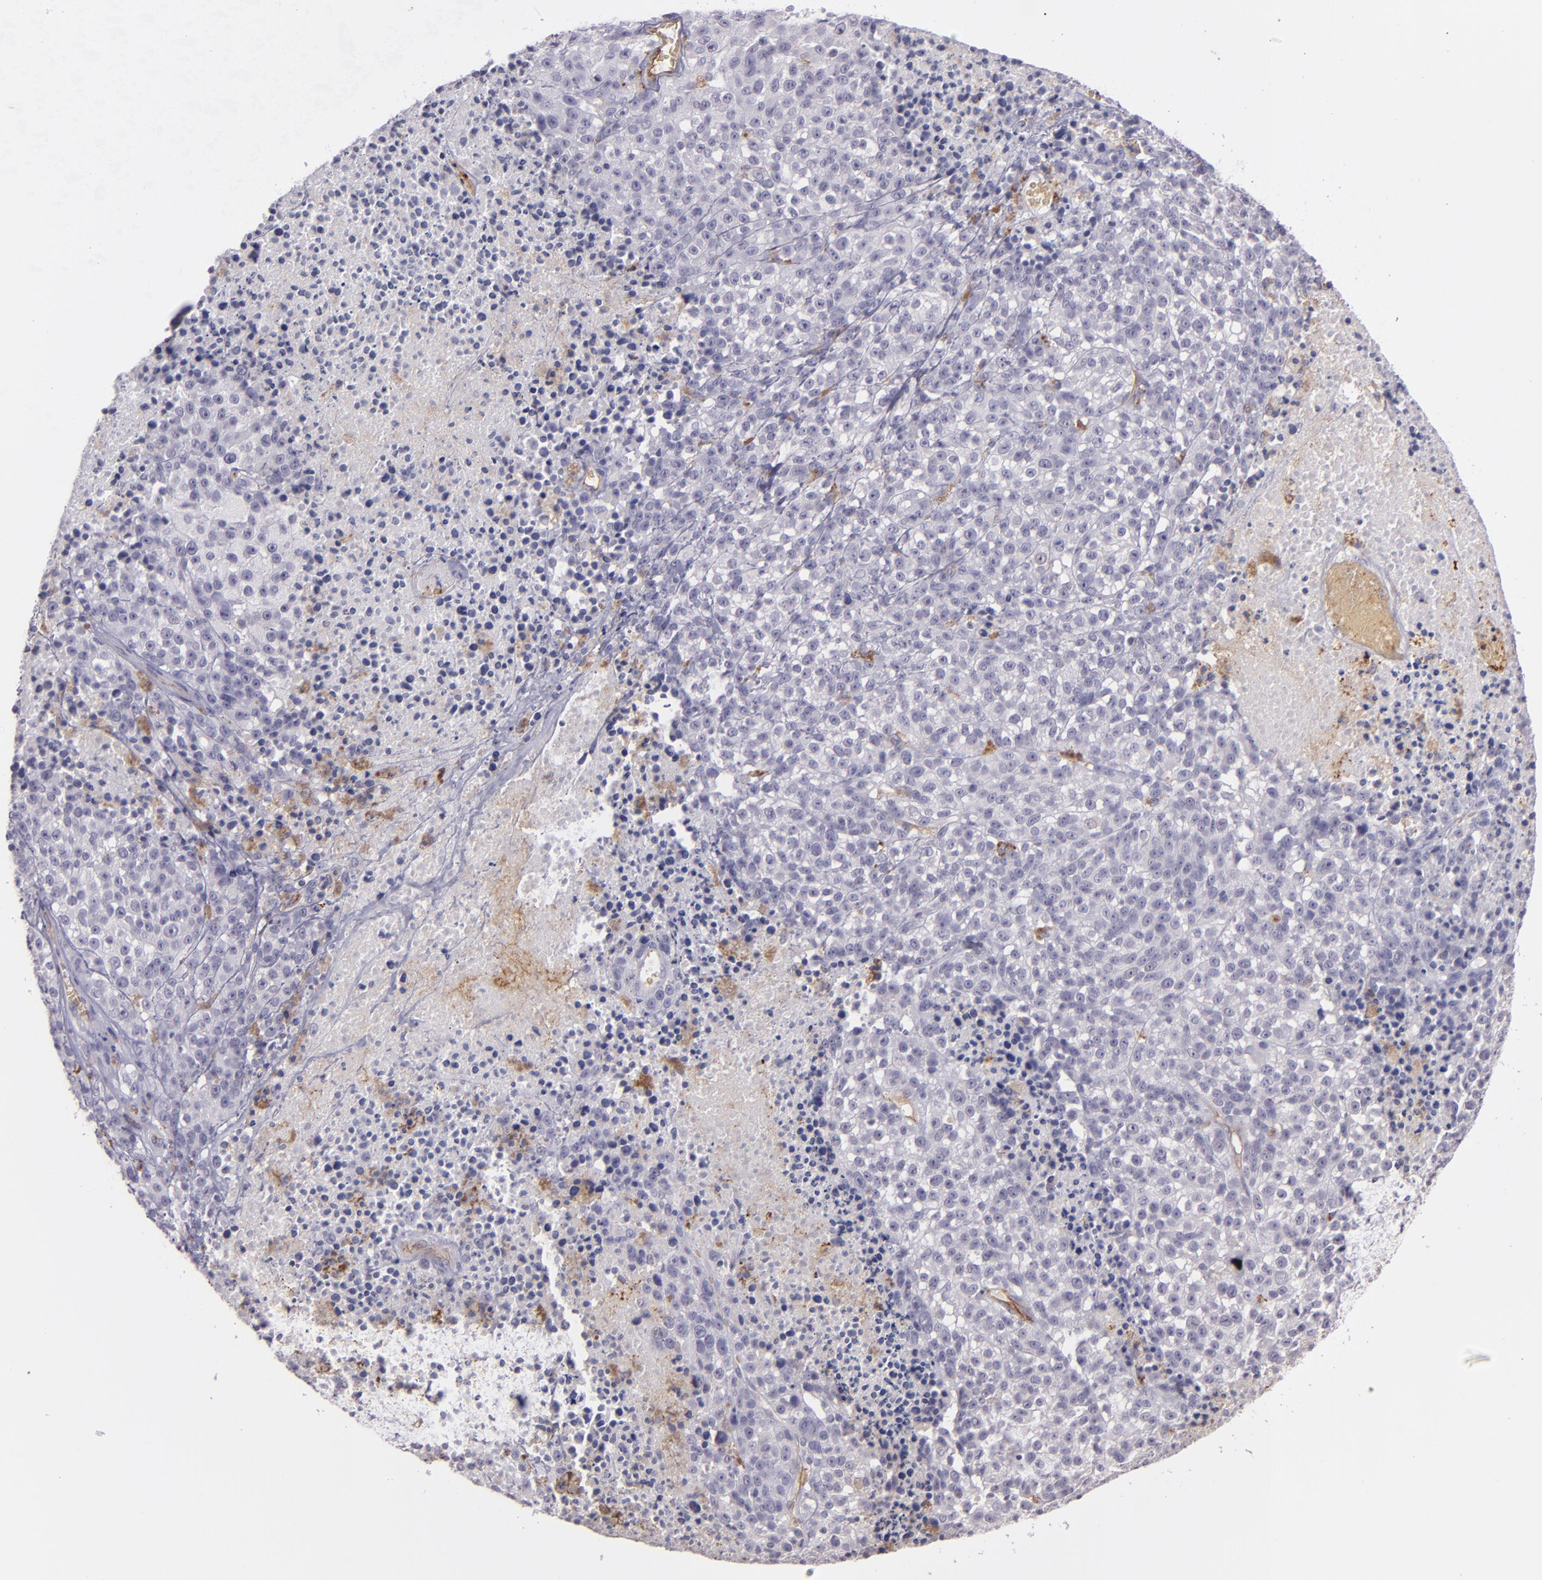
{"staining": {"intensity": "negative", "quantity": "none", "location": "none"}, "tissue": "melanoma", "cell_type": "Tumor cells", "image_type": "cancer", "snomed": [{"axis": "morphology", "description": "Malignant melanoma, Metastatic site"}, {"axis": "topography", "description": "Cerebral cortex"}], "caption": "Immunohistochemistry of human malignant melanoma (metastatic site) displays no expression in tumor cells.", "gene": "ACE", "patient": {"sex": "female", "age": 52}}